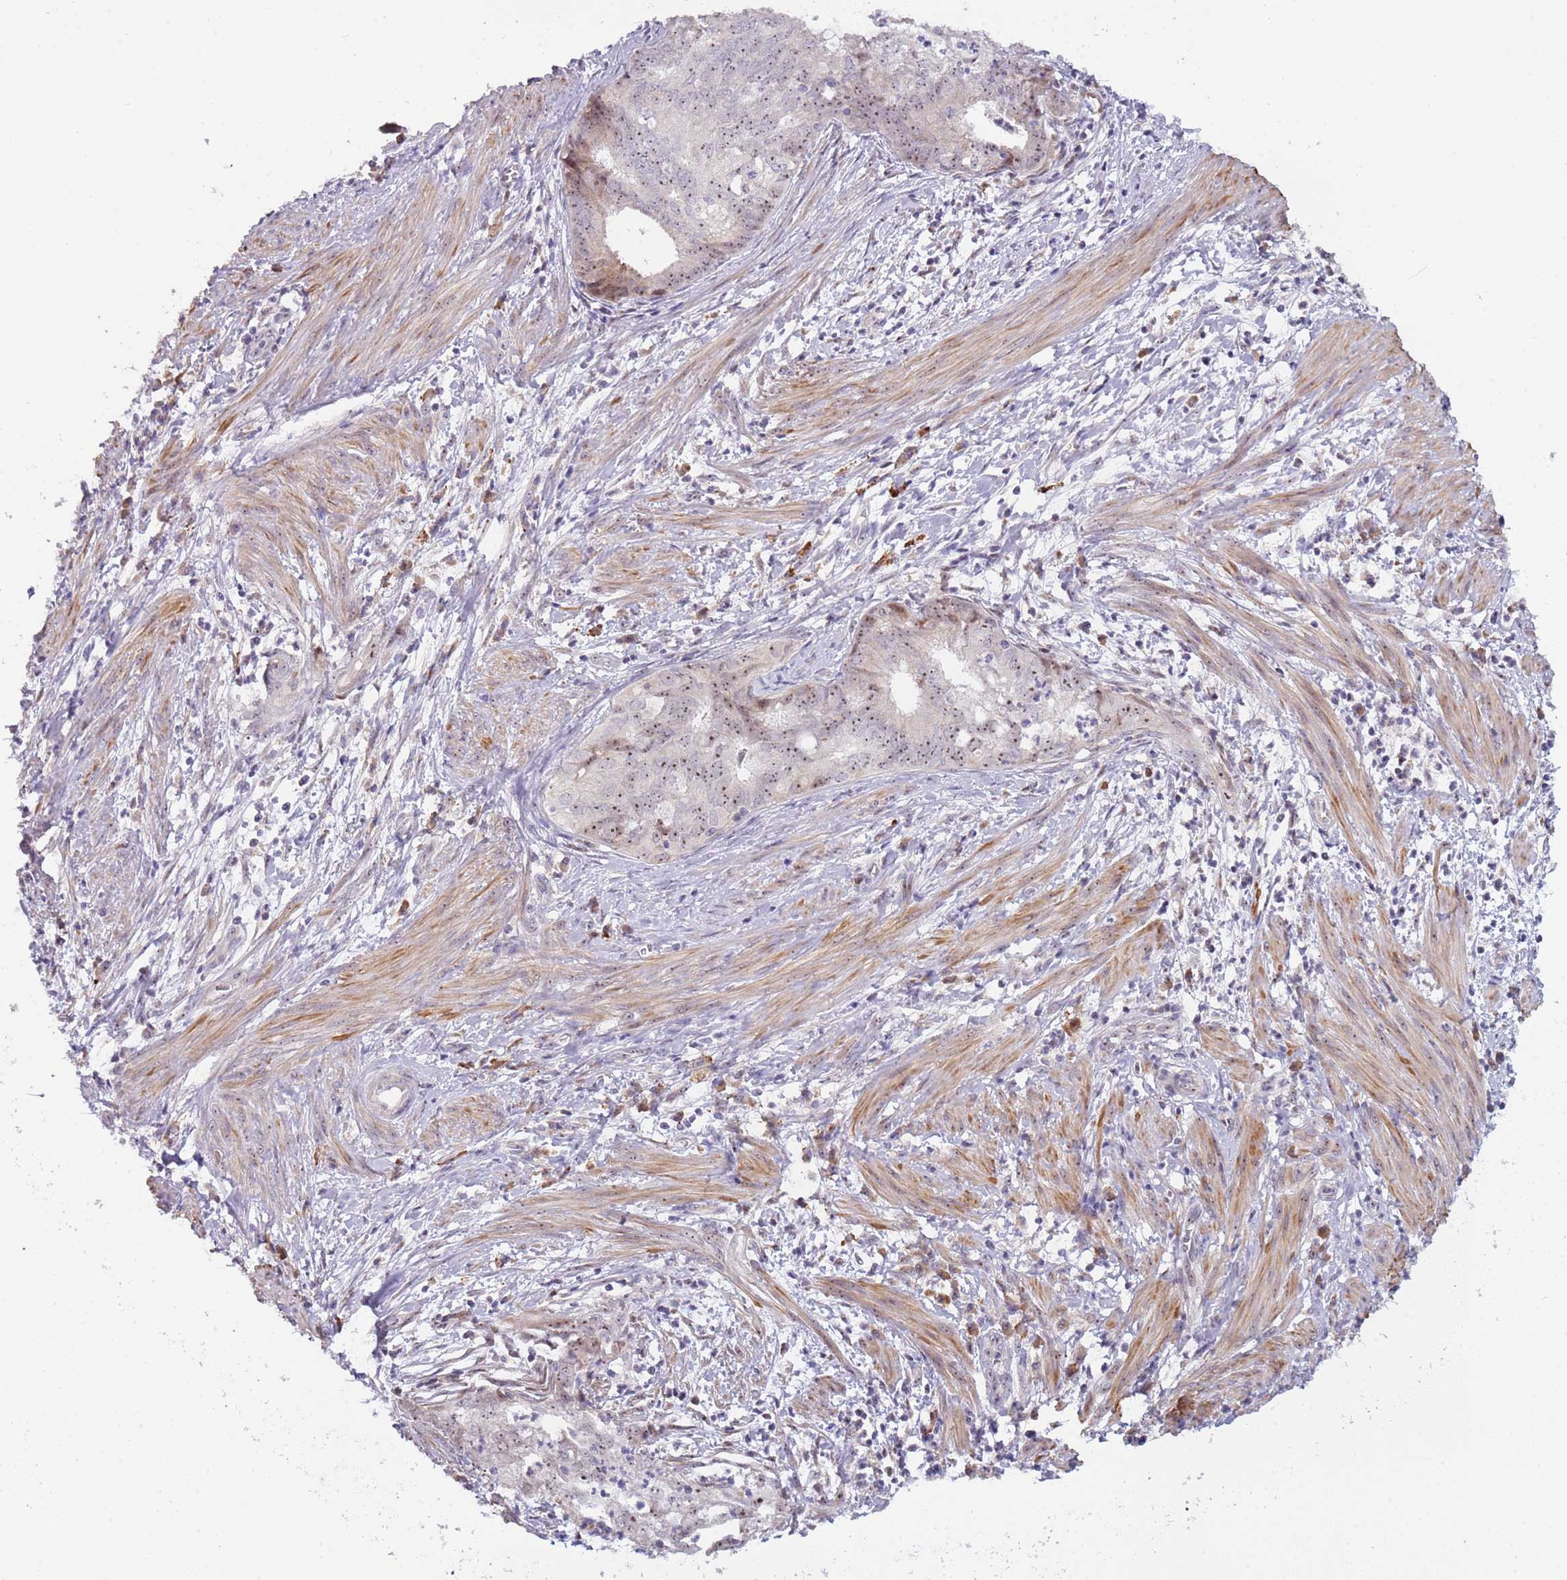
{"staining": {"intensity": "moderate", "quantity": ">75%", "location": "nuclear"}, "tissue": "endometrial cancer", "cell_type": "Tumor cells", "image_type": "cancer", "snomed": [{"axis": "morphology", "description": "Adenocarcinoma, NOS"}, {"axis": "topography", "description": "Endometrium"}], "caption": "Endometrial cancer stained with DAB (3,3'-diaminobenzidine) immunohistochemistry (IHC) shows medium levels of moderate nuclear expression in about >75% of tumor cells.", "gene": "UCMA", "patient": {"sex": "female", "age": 68}}